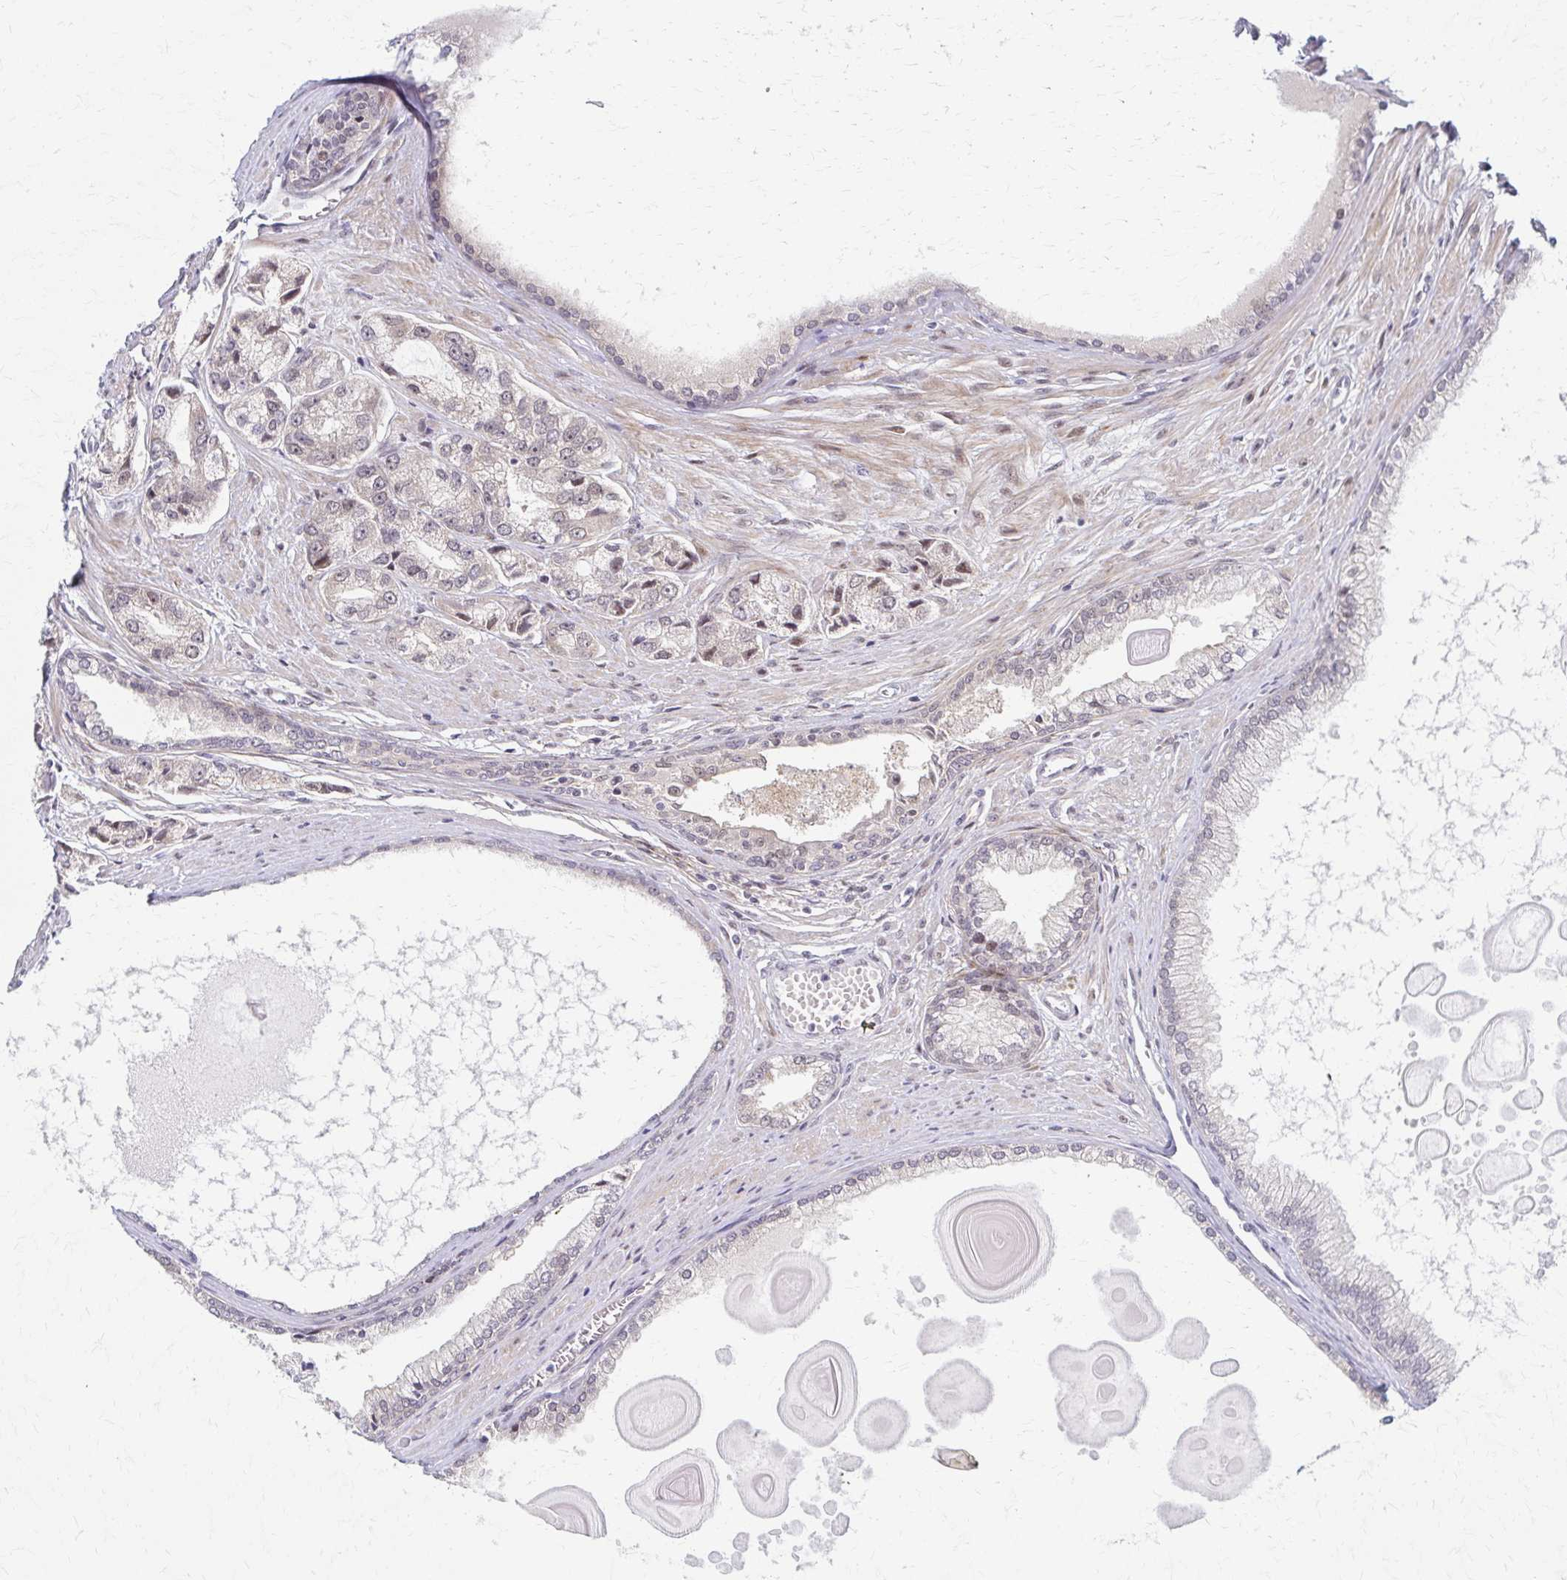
{"staining": {"intensity": "weak", "quantity": "<25%", "location": "nuclear"}, "tissue": "prostate cancer", "cell_type": "Tumor cells", "image_type": "cancer", "snomed": [{"axis": "morphology", "description": "Adenocarcinoma, Low grade"}, {"axis": "topography", "description": "Prostate"}], "caption": "Immunohistochemistry (IHC) of human prostate adenocarcinoma (low-grade) shows no staining in tumor cells.", "gene": "PSMD7", "patient": {"sex": "male", "age": 69}}